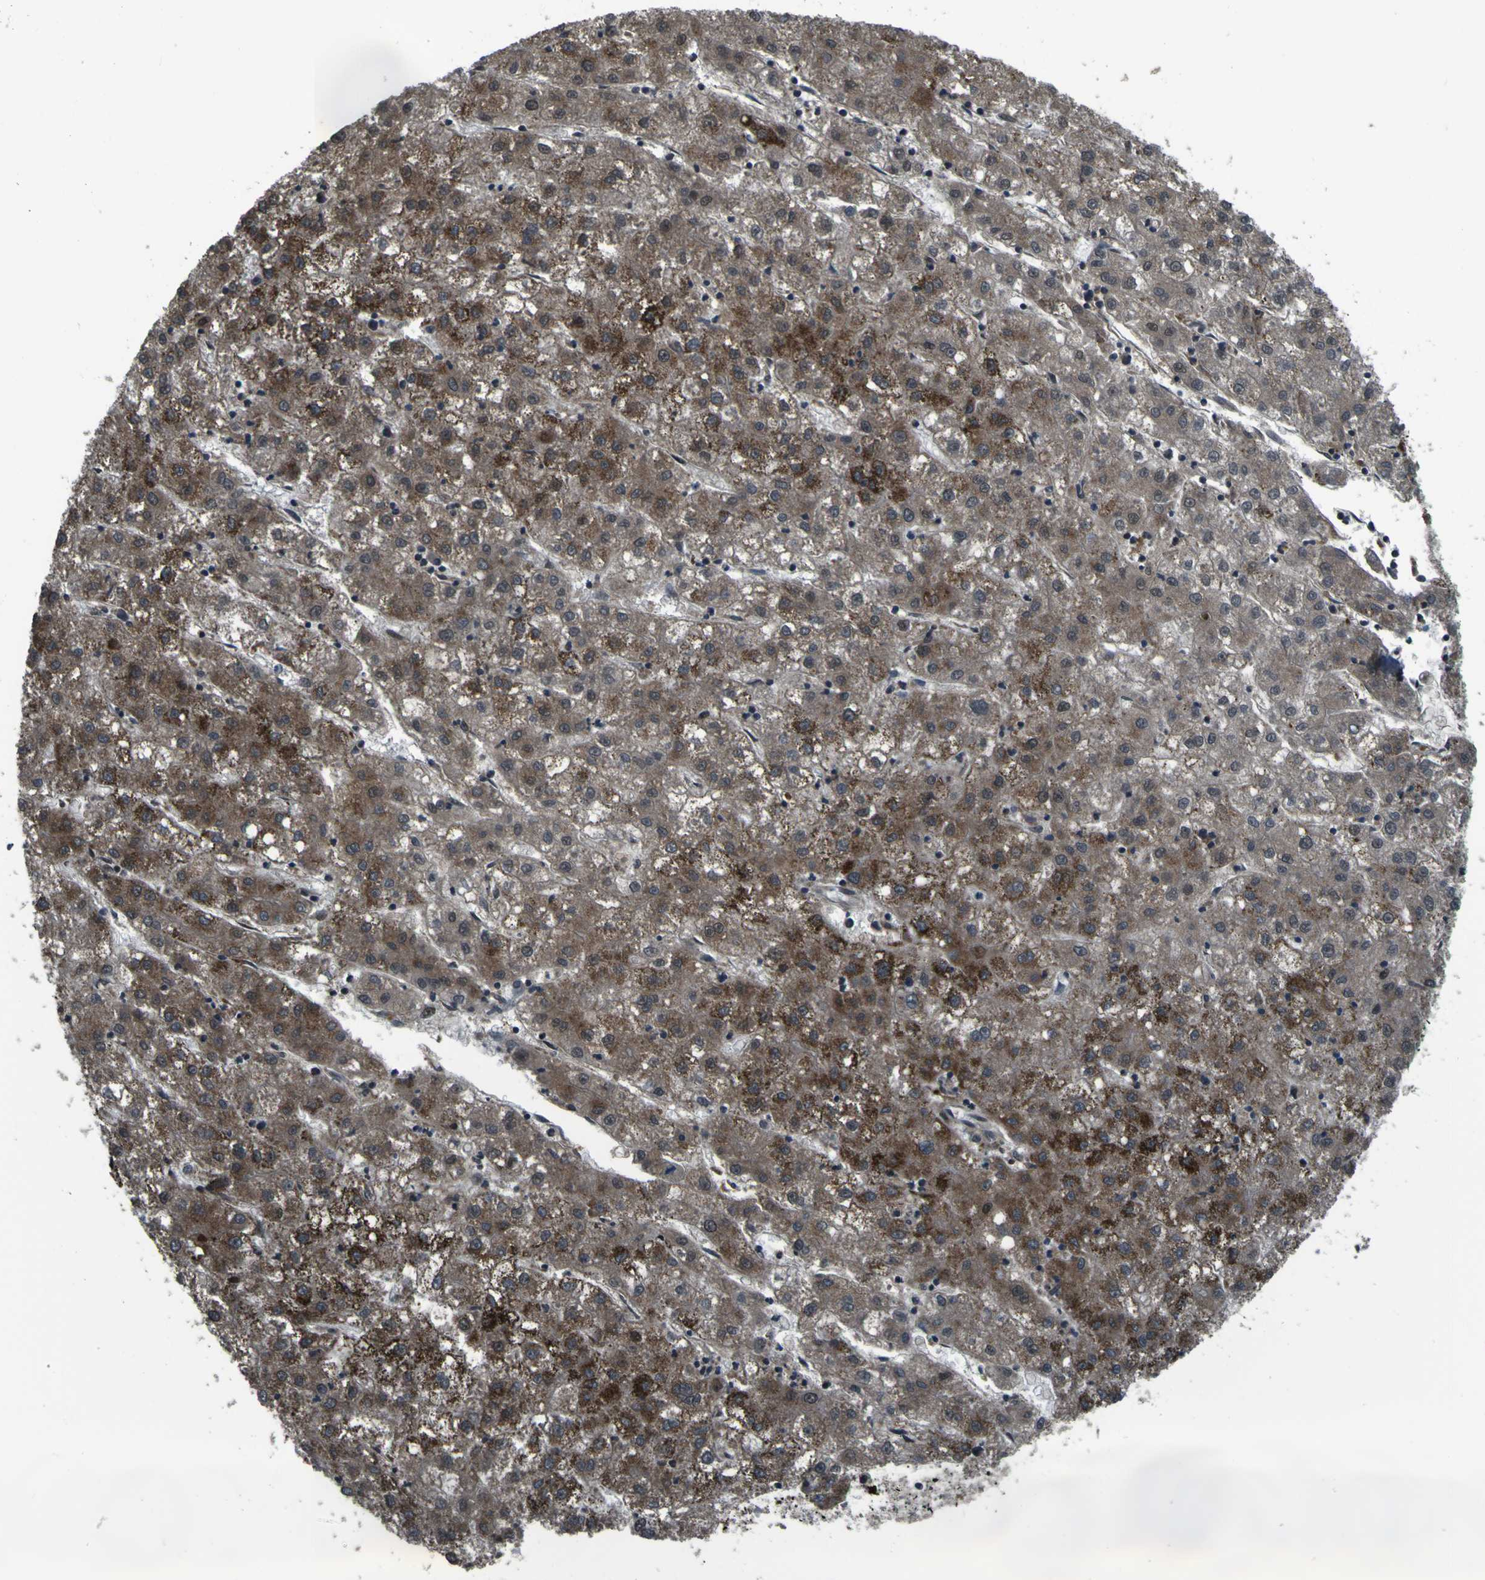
{"staining": {"intensity": "moderate", "quantity": ">75%", "location": "cytoplasmic/membranous"}, "tissue": "liver cancer", "cell_type": "Tumor cells", "image_type": "cancer", "snomed": [{"axis": "morphology", "description": "Carcinoma, Hepatocellular, NOS"}, {"axis": "topography", "description": "Liver"}], "caption": "IHC staining of liver cancer, which exhibits medium levels of moderate cytoplasmic/membranous staining in approximately >75% of tumor cells indicating moderate cytoplasmic/membranous protein staining. The staining was performed using DAB (3,3'-diaminobenzidine) (brown) for protein detection and nuclei were counterstained in hematoxylin (blue).", "gene": "OSTM1", "patient": {"sex": "male", "age": 72}}